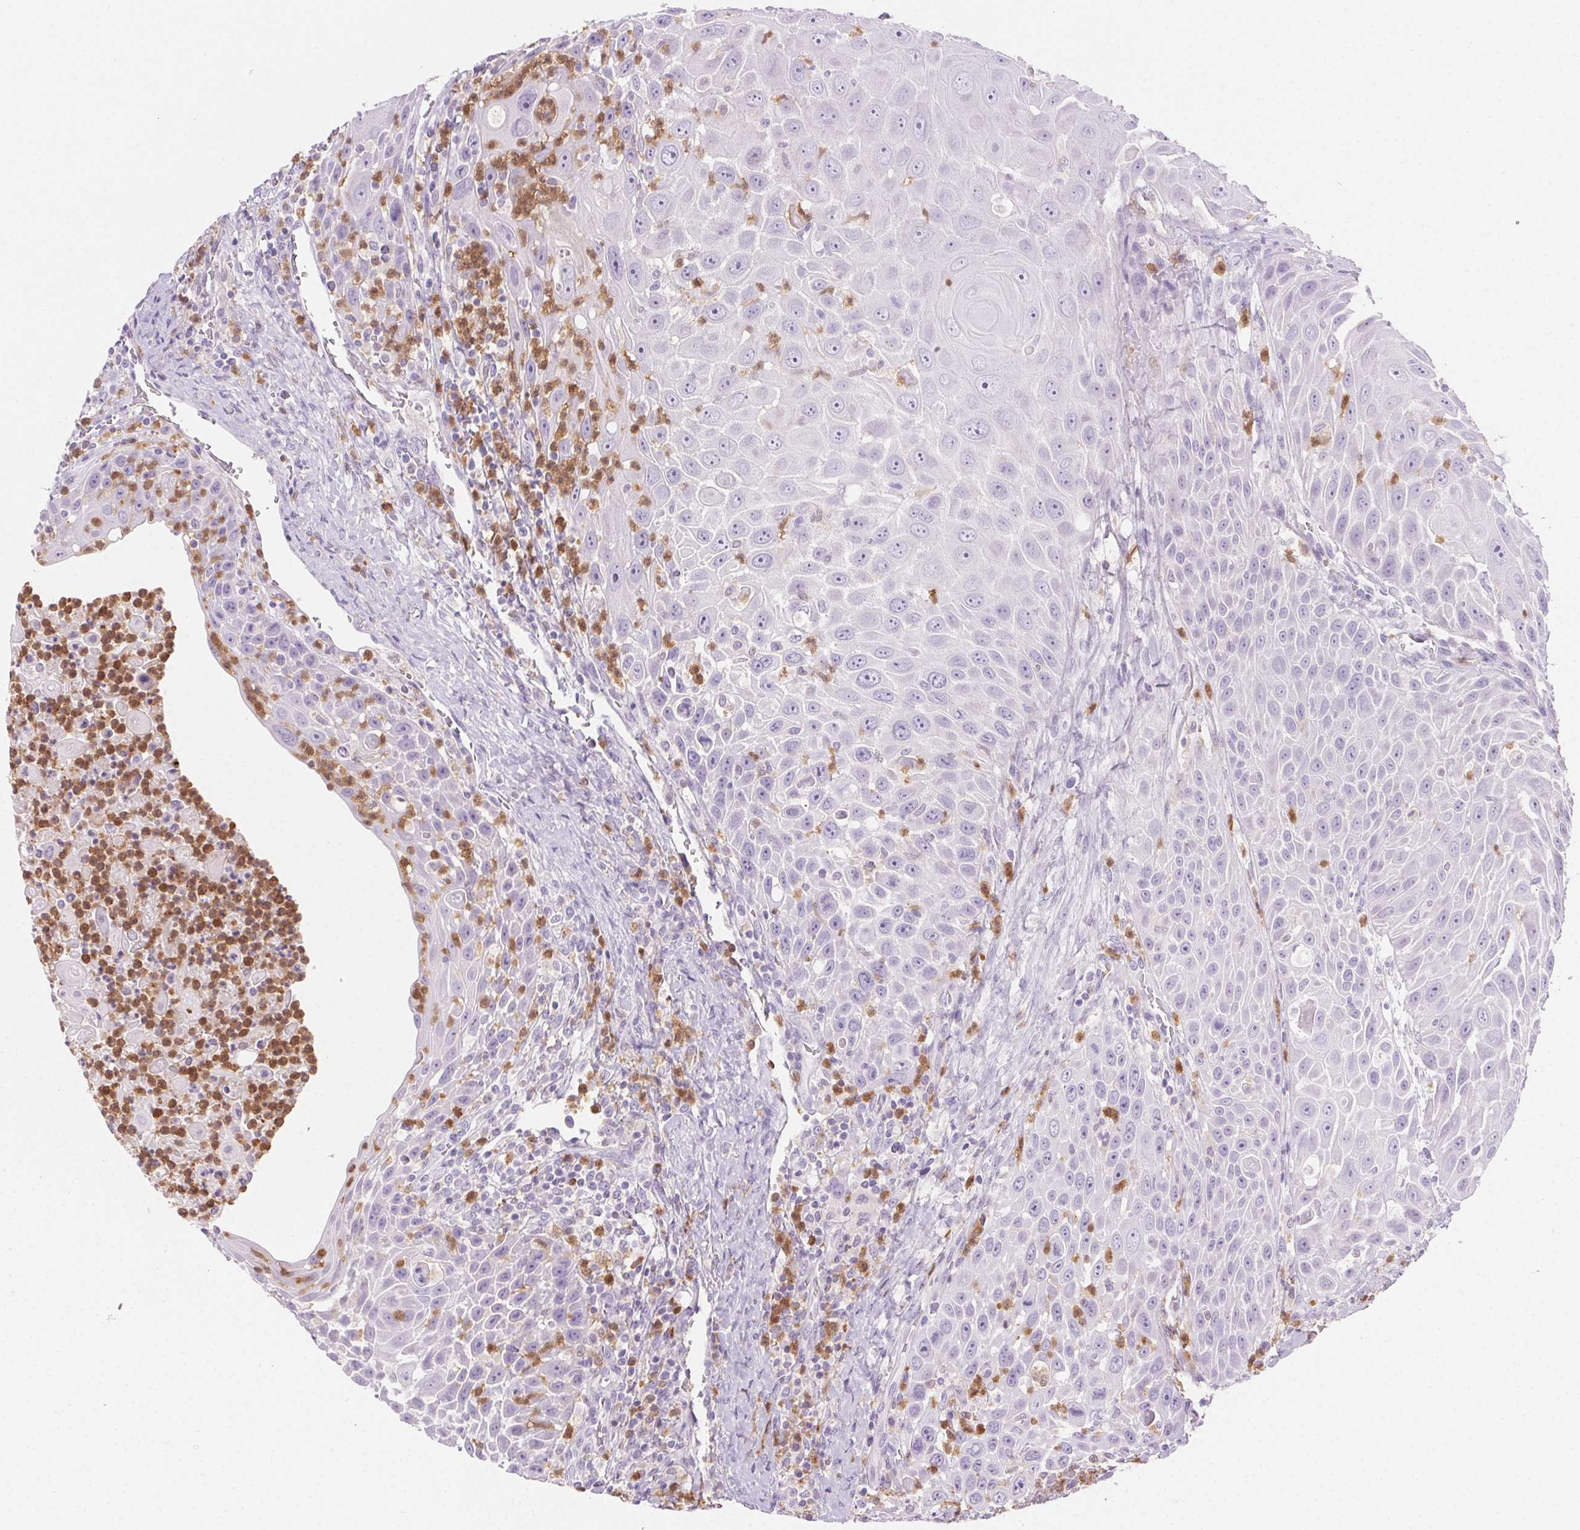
{"staining": {"intensity": "negative", "quantity": "none", "location": "none"}, "tissue": "head and neck cancer", "cell_type": "Tumor cells", "image_type": "cancer", "snomed": [{"axis": "morphology", "description": "Squamous cell carcinoma, NOS"}, {"axis": "topography", "description": "Head-Neck"}], "caption": "Immunohistochemistry photomicrograph of head and neck cancer (squamous cell carcinoma) stained for a protein (brown), which reveals no expression in tumor cells.", "gene": "TMEM45A", "patient": {"sex": "male", "age": 69}}